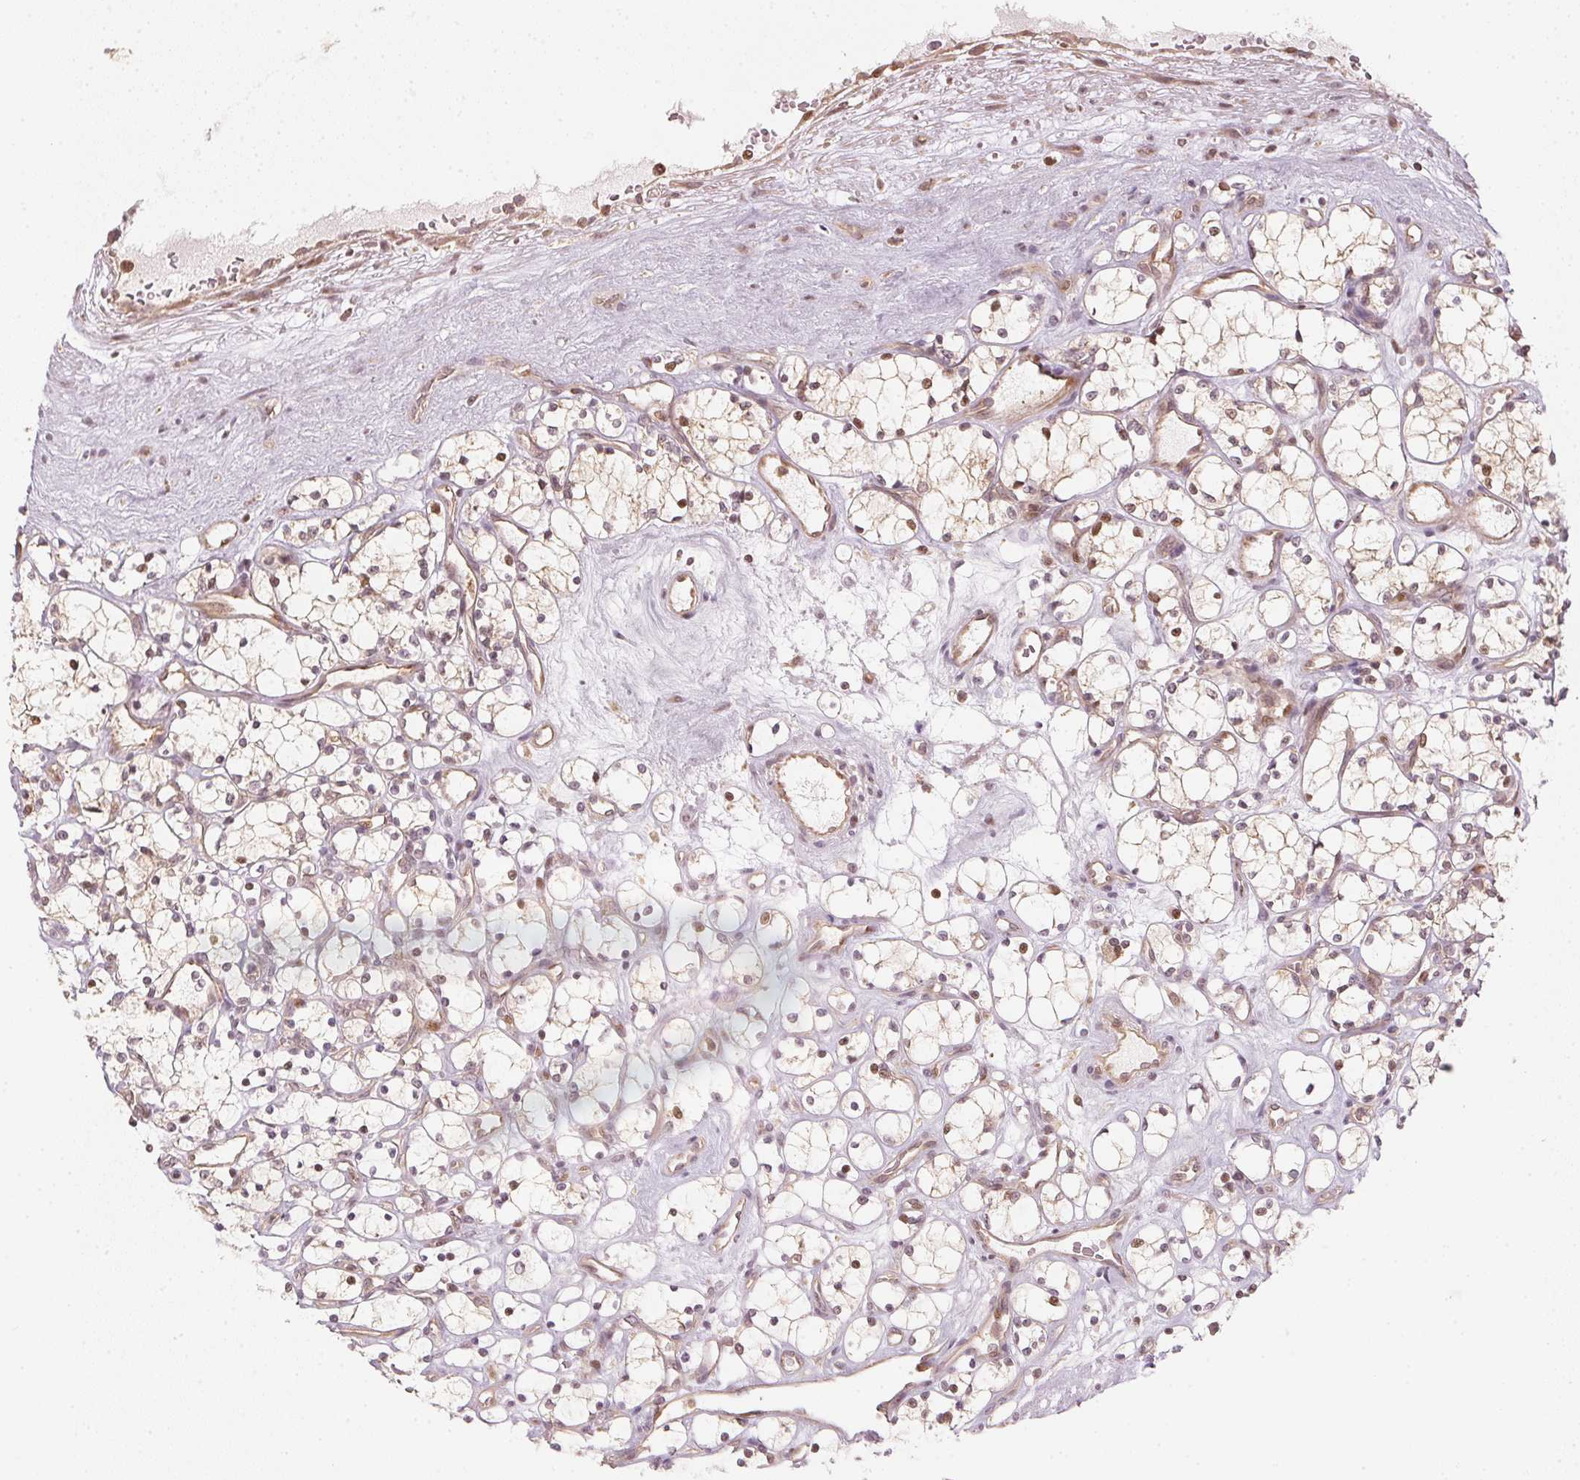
{"staining": {"intensity": "weak", "quantity": "25%-75%", "location": "cytoplasmic/membranous,nuclear"}, "tissue": "renal cancer", "cell_type": "Tumor cells", "image_type": "cancer", "snomed": [{"axis": "morphology", "description": "Adenocarcinoma, NOS"}, {"axis": "topography", "description": "Kidney"}], "caption": "Immunohistochemical staining of human renal adenocarcinoma shows low levels of weak cytoplasmic/membranous and nuclear staining in approximately 25%-75% of tumor cells.", "gene": "UBE2L3", "patient": {"sex": "female", "age": 69}}